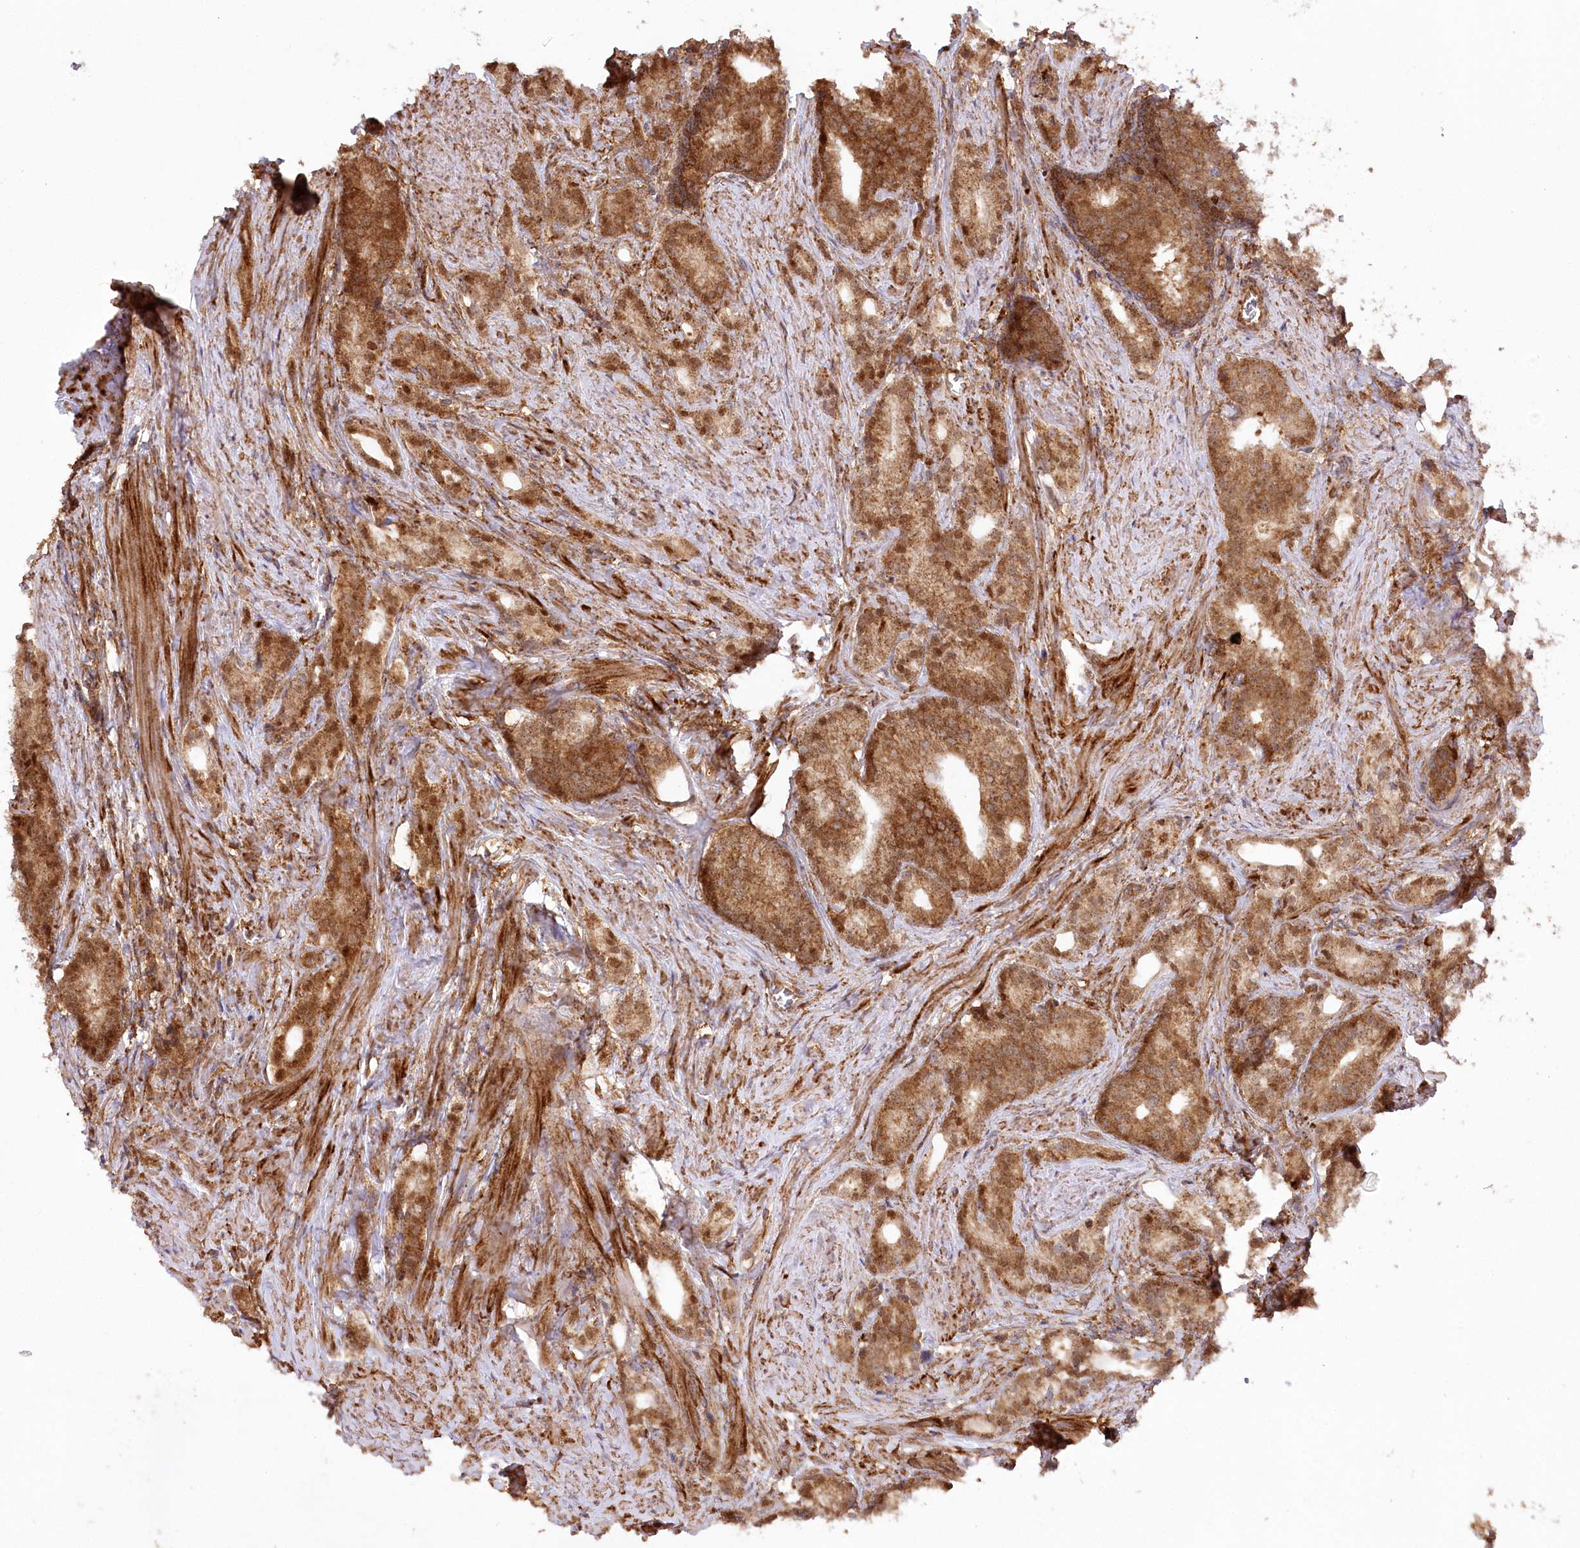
{"staining": {"intensity": "moderate", "quantity": ">75%", "location": "cytoplasmic/membranous,nuclear"}, "tissue": "prostate cancer", "cell_type": "Tumor cells", "image_type": "cancer", "snomed": [{"axis": "morphology", "description": "Adenocarcinoma, Low grade"}, {"axis": "topography", "description": "Prostate"}], "caption": "IHC micrograph of prostate cancer stained for a protein (brown), which shows medium levels of moderate cytoplasmic/membranous and nuclear staining in about >75% of tumor cells.", "gene": "CCDC91", "patient": {"sex": "male", "age": 71}}